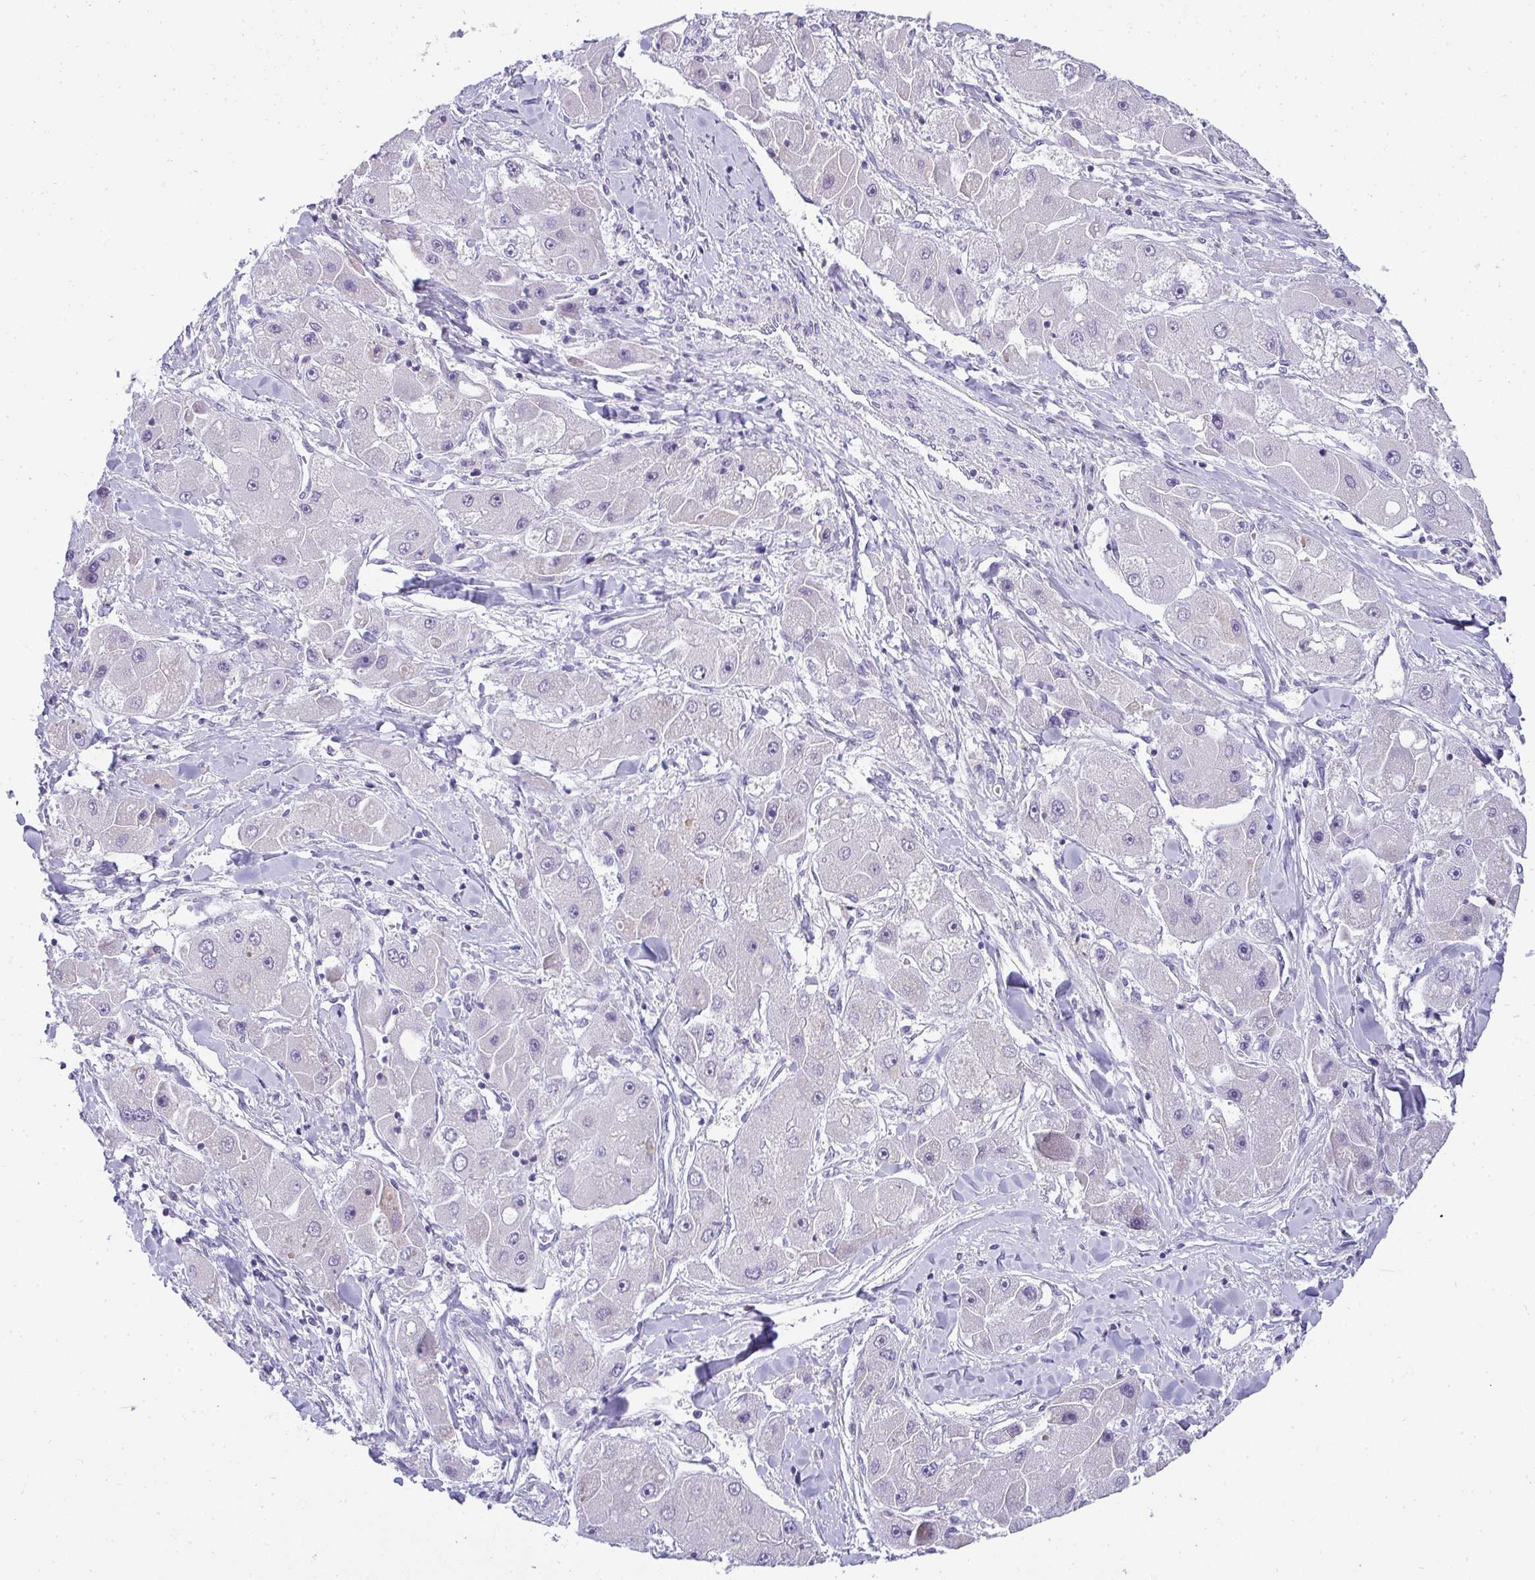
{"staining": {"intensity": "negative", "quantity": "none", "location": "none"}, "tissue": "liver cancer", "cell_type": "Tumor cells", "image_type": "cancer", "snomed": [{"axis": "morphology", "description": "Carcinoma, Hepatocellular, NOS"}, {"axis": "topography", "description": "Liver"}], "caption": "Tumor cells are negative for protein expression in human liver cancer (hepatocellular carcinoma).", "gene": "AK5", "patient": {"sex": "male", "age": 24}}